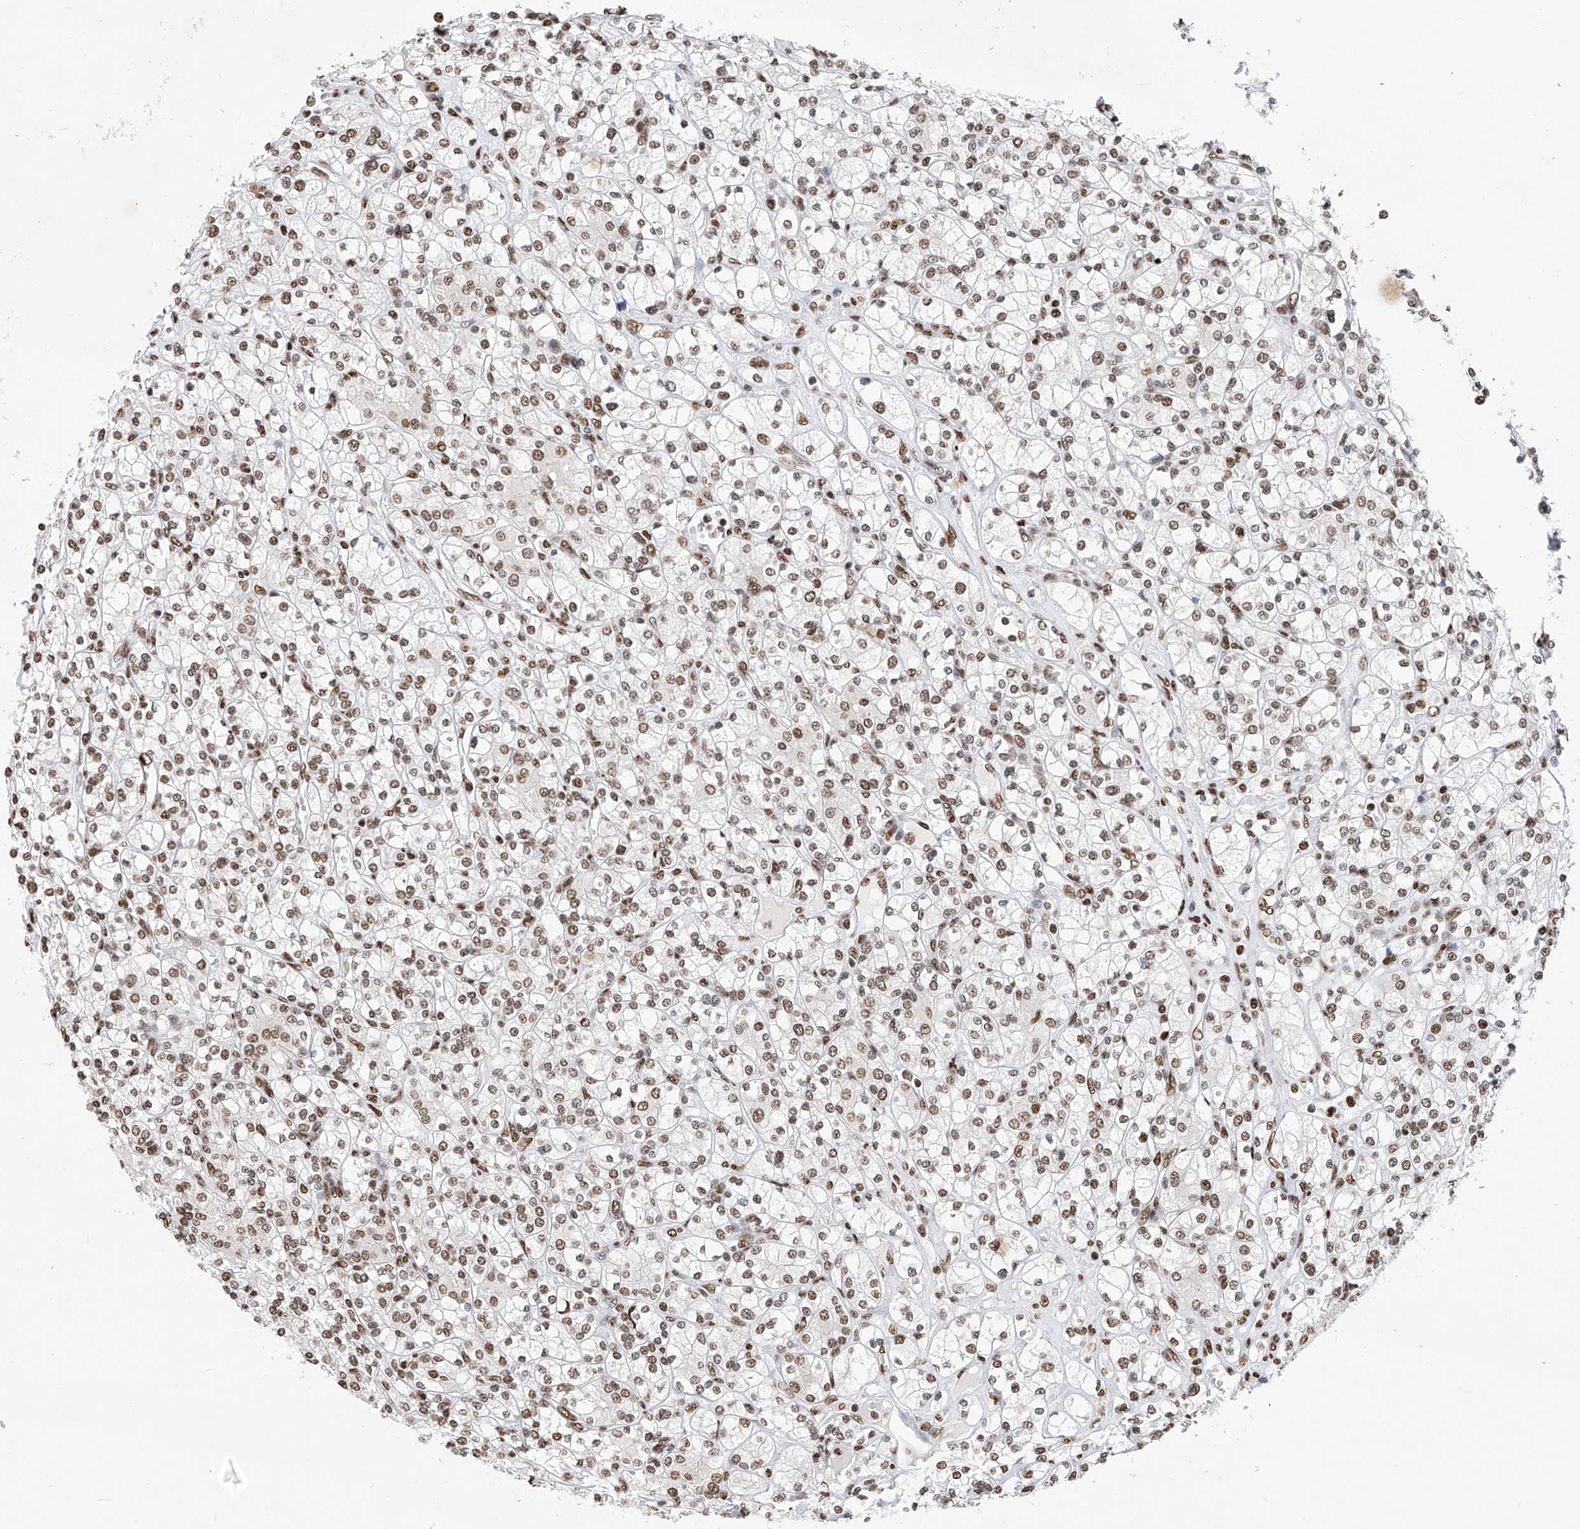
{"staining": {"intensity": "moderate", "quantity": ">75%", "location": "nuclear"}, "tissue": "renal cancer", "cell_type": "Tumor cells", "image_type": "cancer", "snomed": [{"axis": "morphology", "description": "Adenocarcinoma, NOS"}, {"axis": "topography", "description": "Kidney"}], "caption": "Immunohistochemistry (IHC) (DAB (3,3'-diaminobenzidine)) staining of renal adenocarcinoma exhibits moderate nuclear protein staining in about >75% of tumor cells.", "gene": "SRSF6", "patient": {"sex": "male", "age": 77}}